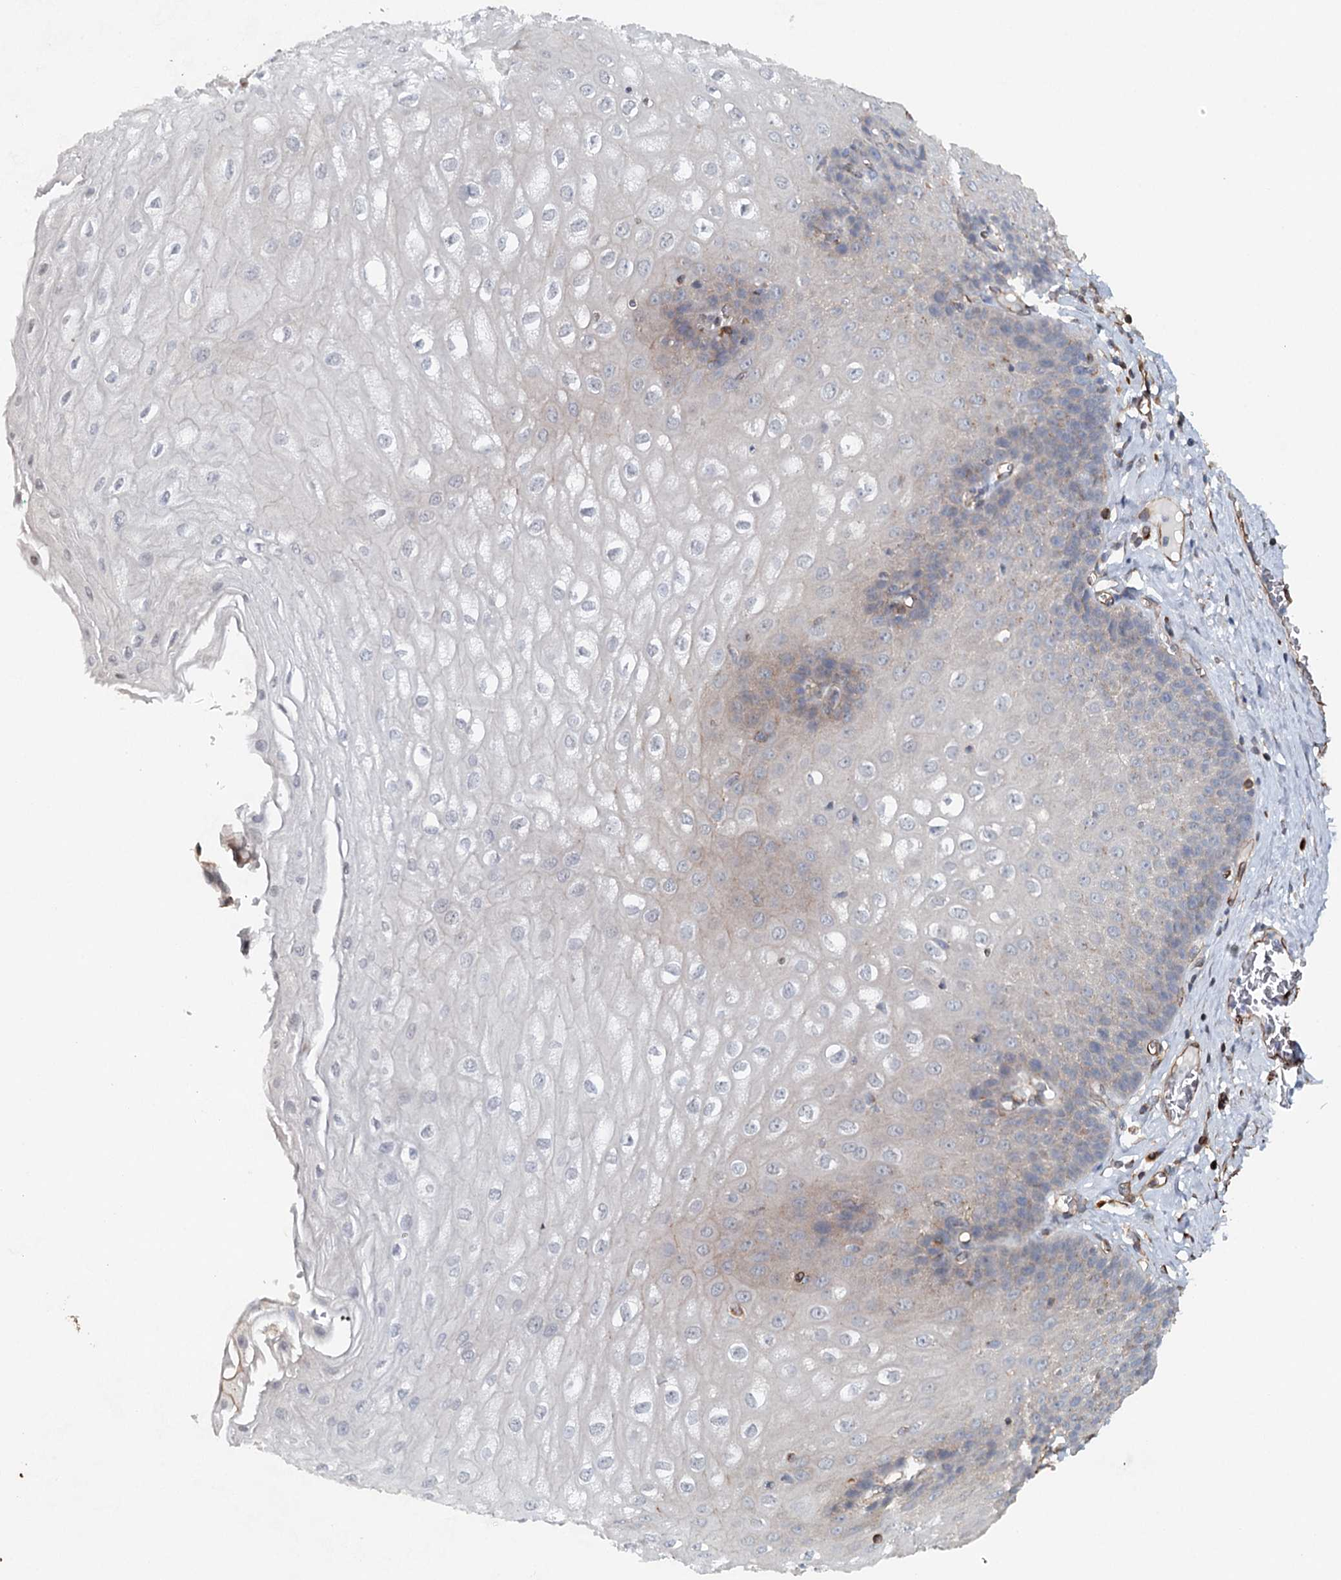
{"staining": {"intensity": "negative", "quantity": "none", "location": "none"}, "tissue": "esophagus", "cell_type": "Squamous epithelial cells", "image_type": "normal", "snomed": [{"axis": "morphology", "description": "Normal tissue, NOS"}, {"axis": "topography", "description": "Esophagus"}], "caption": "An image of human esophagus is negative for staining in squamous epithelial cells. (DAB immunohistochemistry with hematoxylin counter stain).", "gene": "SYNPO", "patient": {"sex": "male", "age": 60}}